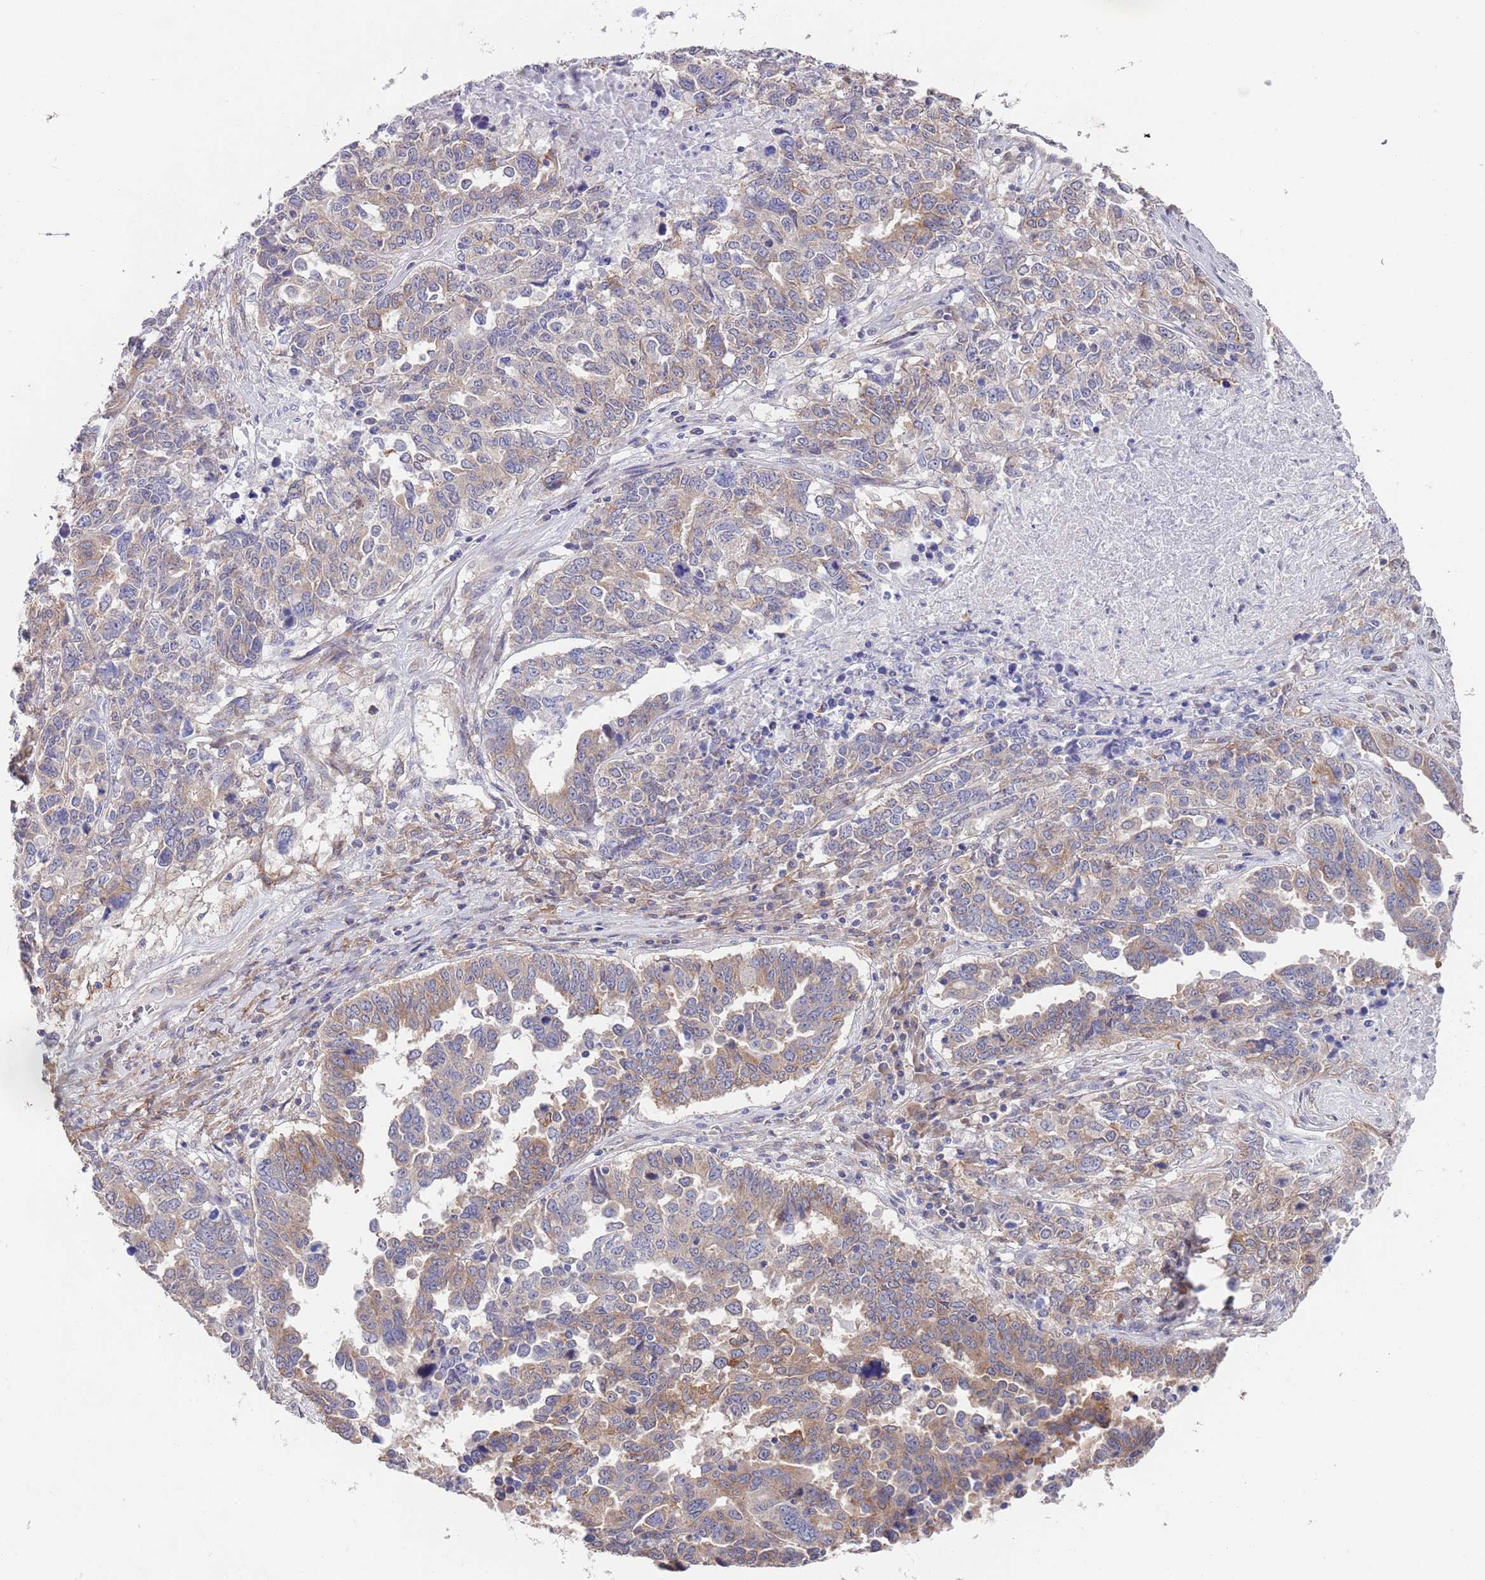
{"staining": {"intensity": "weak", "quantity": "25%-75%", "location": "cytoplasmic/membranous"}, "tissue": "ovarian cancer", "cell_type": "Tumor cells", "image_type": "cancer", "snomed": [{"axis": "morphology", "description": "Carcinoma, endometroid"}, {"axis": "topography", "description": "Ovary"}], "caption": "Immunohistochemical staining of ovarian cancer shows low levels of weak cytoplasmic/membranous expression in about 25%-75% of tumor cells.", "gene": "ANK2", "patient": {"sex": "female", "age": 62}}